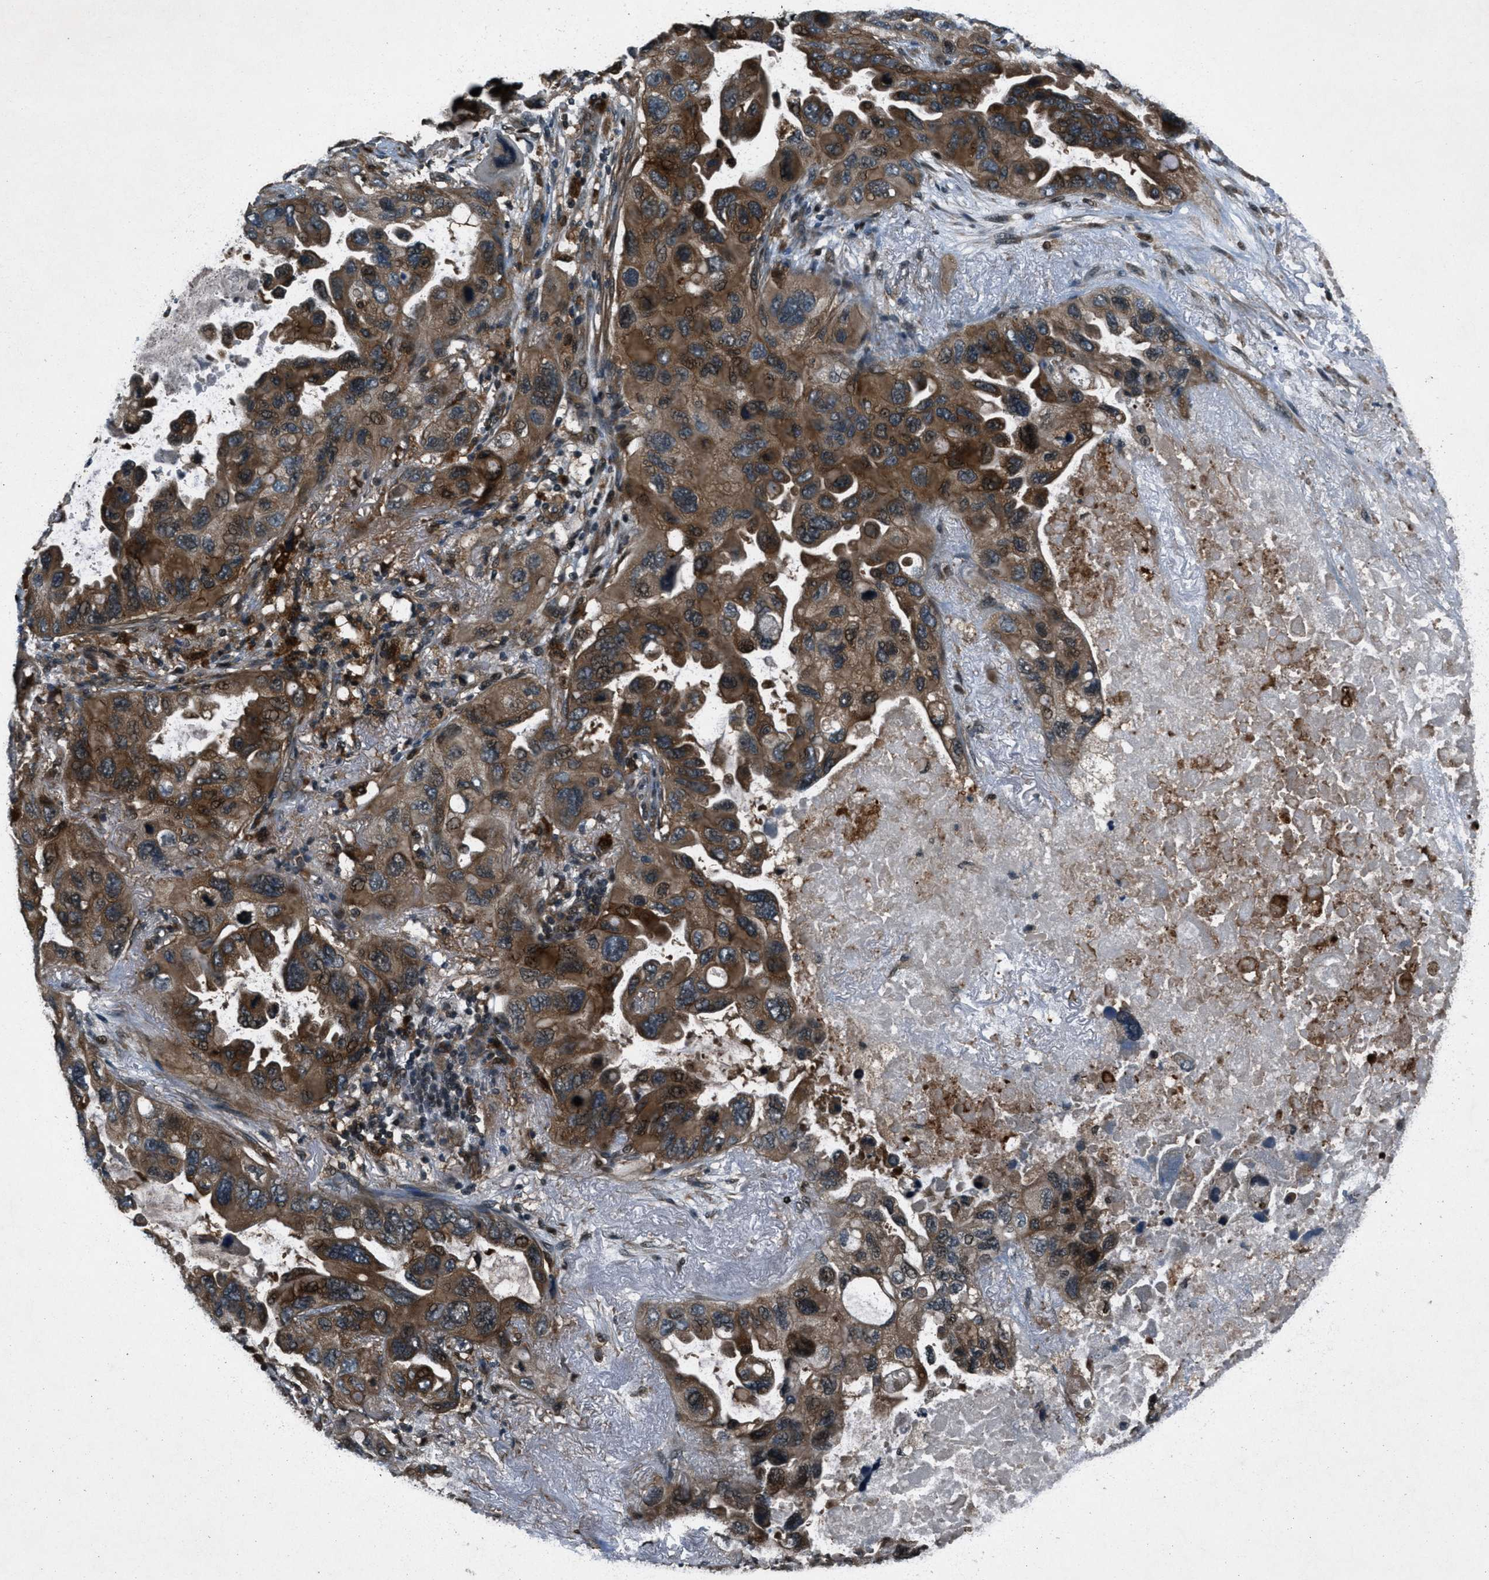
{"staining": {"intensity": "strong", "quantity": ">75%", "location": "cytoplasmic/membranous"}, "tissue": "lung cancer", "cell_type": "Tumor cells", "image_type": "cancer", "snomed": [{"axis": "morphology", "description": "Squamous cell carcinoma, NOS"}, {"axis": "topography", "description": "Lung"}], "caption": "Brown immunohistochemical staining in lung squamous cell carcinoma displays strong cytoplasmic/membranous staining in approximately >75% of tumor cells.", "gene": "EPSTI1", "patient": {"sex": "female", "age": 73}}